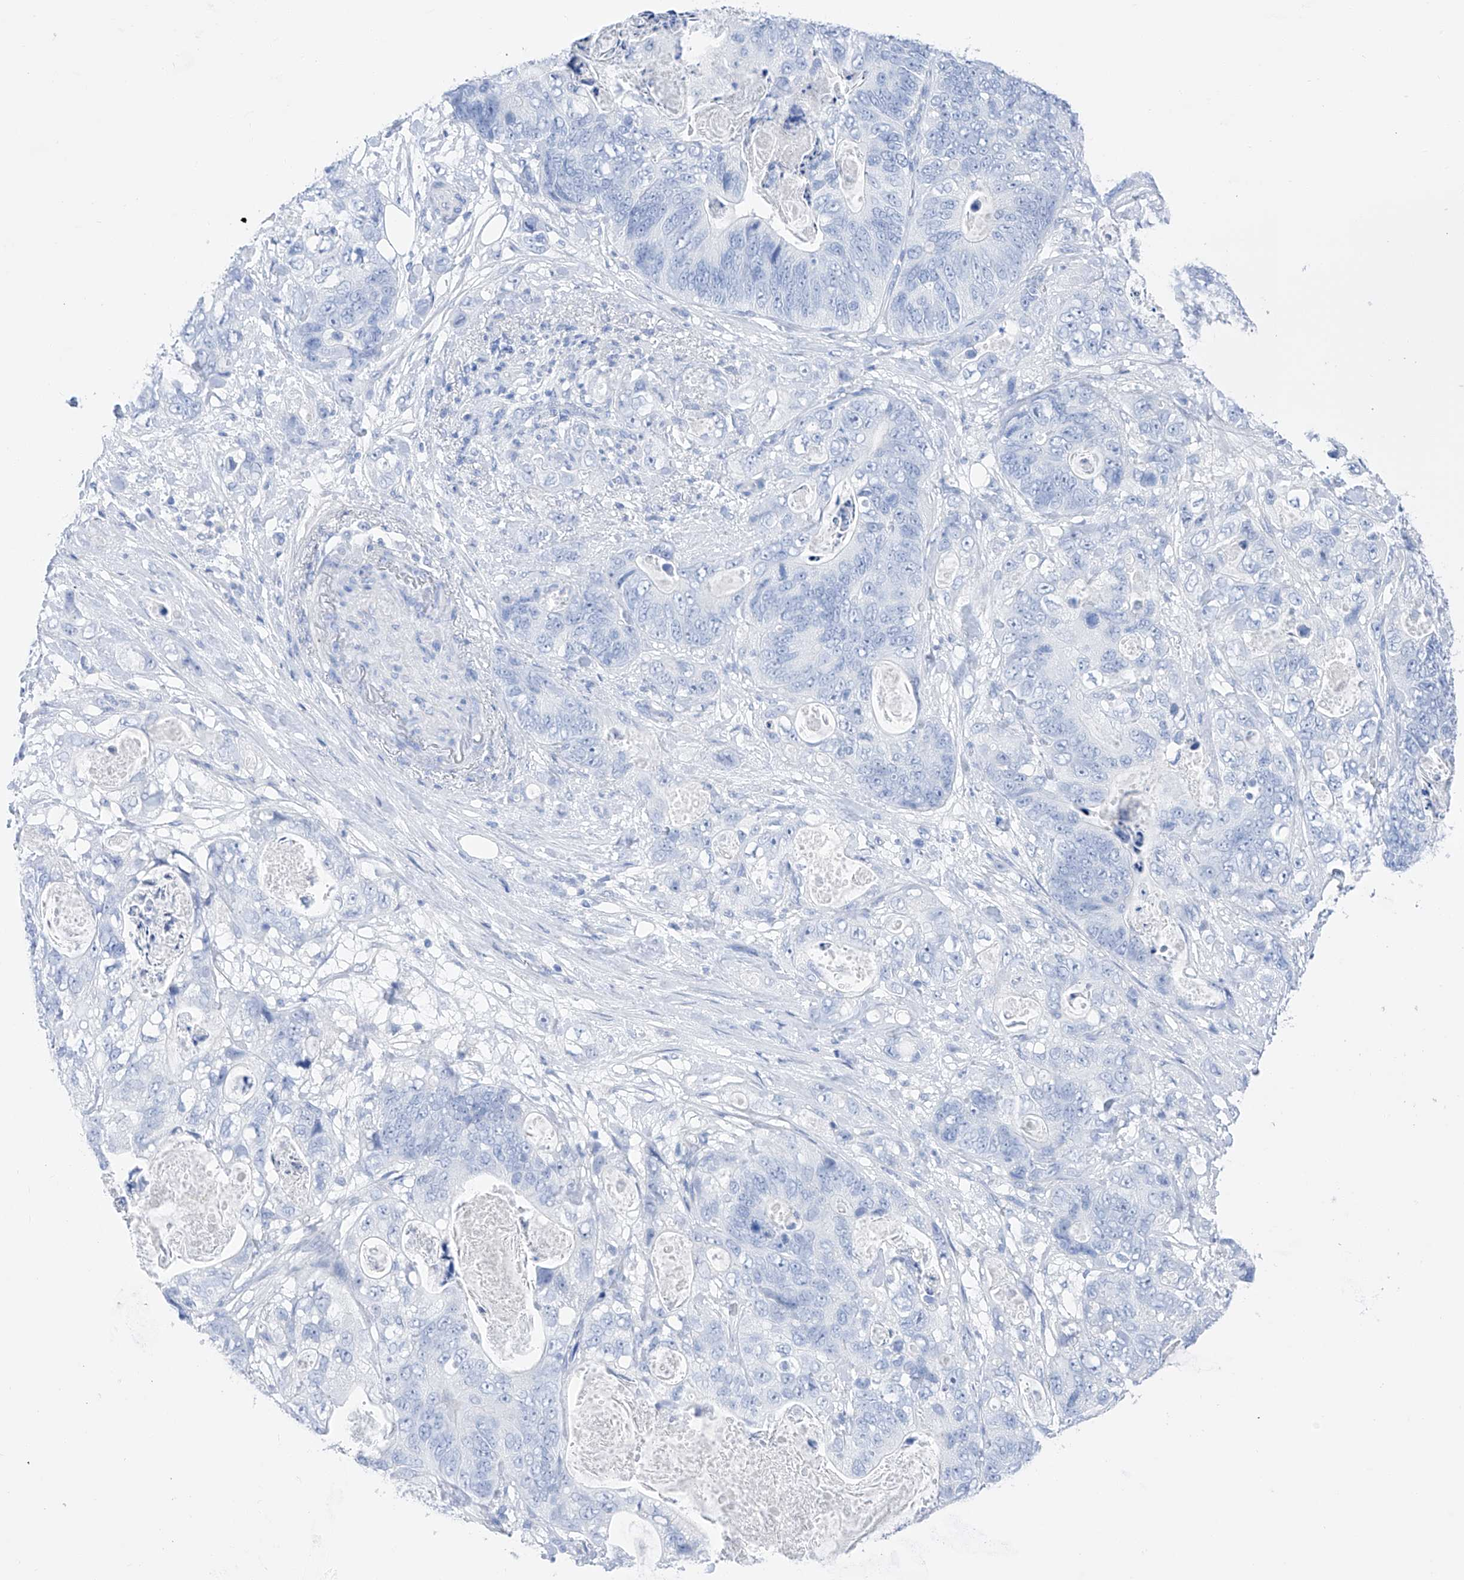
{"staining": {"intensity": "negative", "quantity": "none", "location": "none"}, "tissue": "stomach cancer", "cell_type": "Tumor cells", "image_type": "cancer", "snomed": [{"axis": "morphology", "description": "Normal tissue, NOS"}, {"axis": "morphology", "description": "Adenocarcinoma, NOS"}, {"axis": "topography", "description": "Stomach"}], "caption": "There is no significant positivity in tumor cells of adenocarcinoma (stomach). The staining is performed using DAB (3,3'-diaminobenzidine) brown chromogen with nuclei counter-stained in using hematoxylin.", "gene": "FLG", "patient": {"sex": "female", "age": 89}}